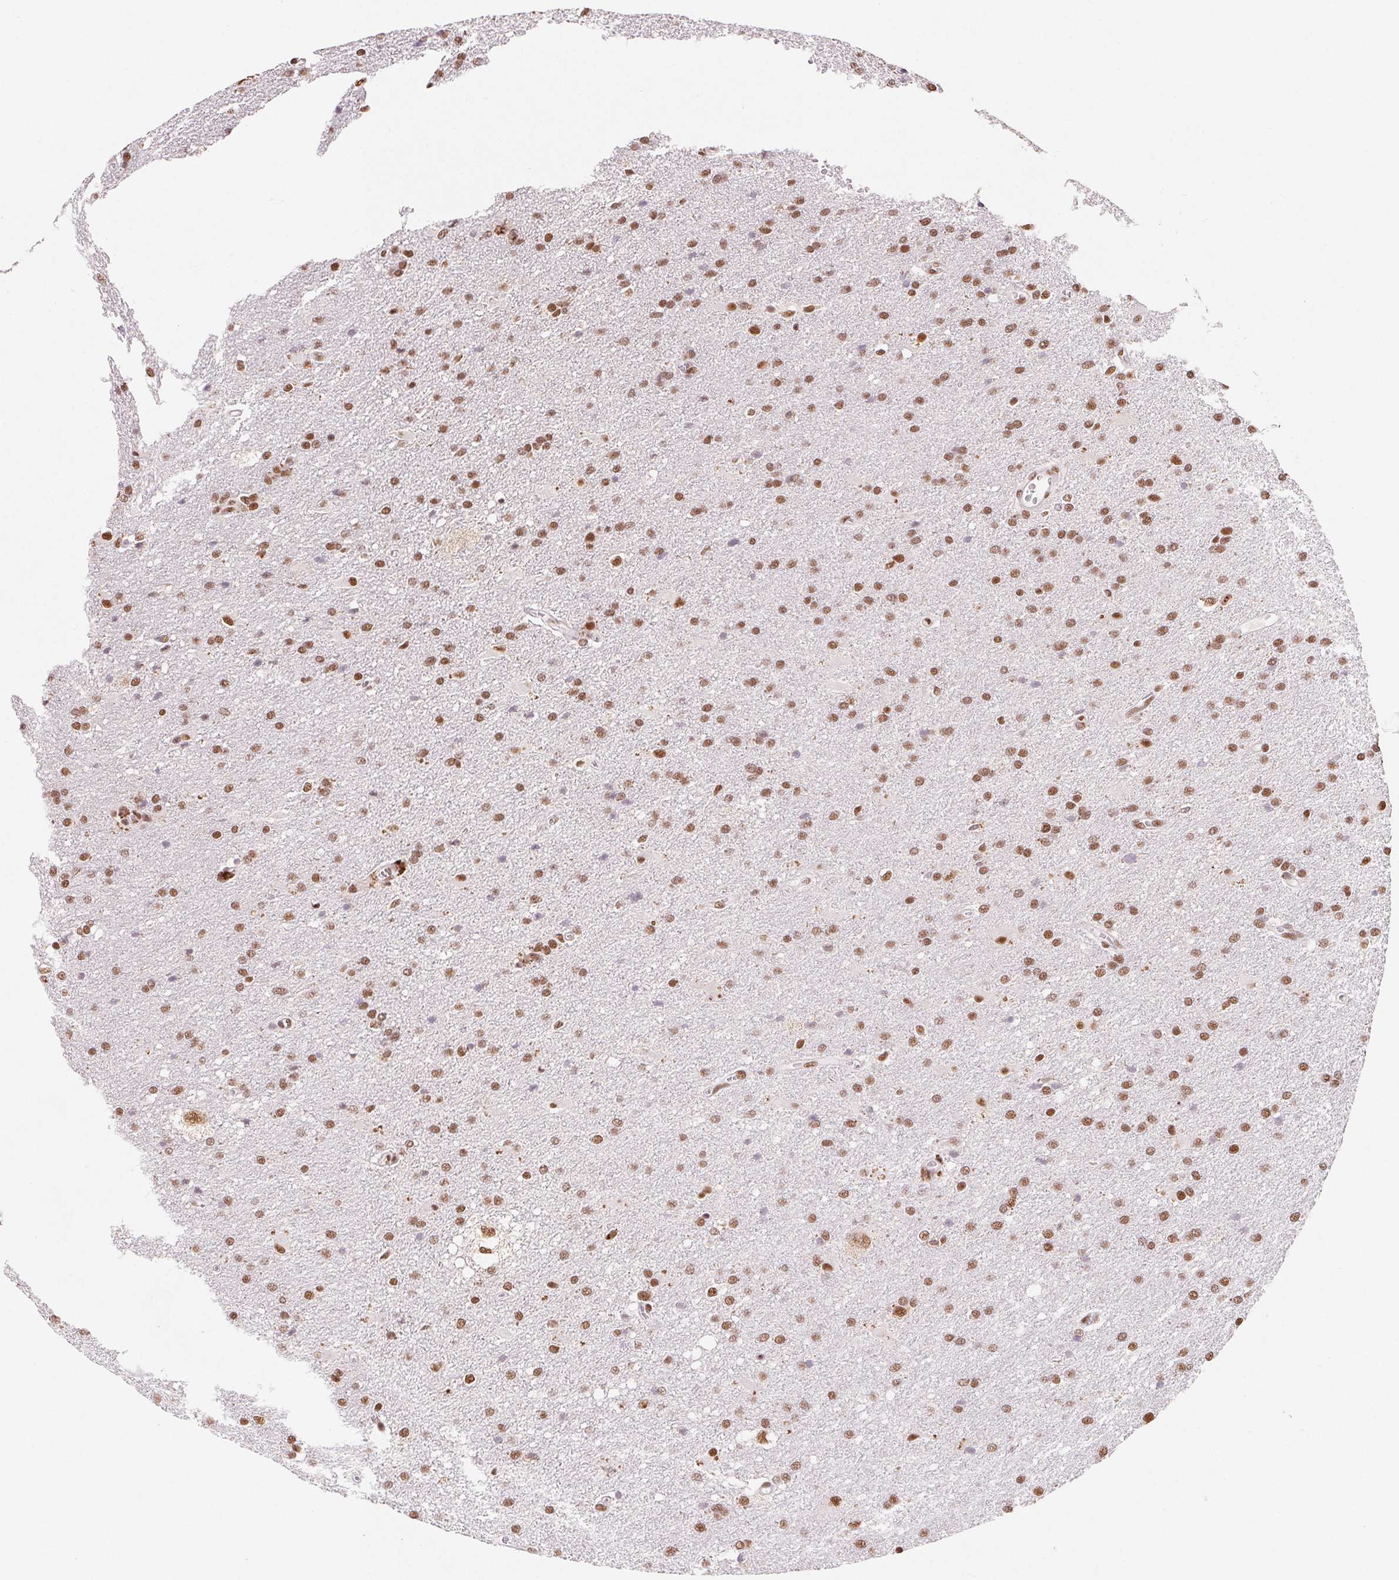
{"staining": {"intensity": "moderate", "quantity": ">75%", "location": "nuclear"}, "tissue": "glioma", "cell_type": "Tumor cells", "image_type": "cancer", "snomed": [{"axis": "morphology", "description": "Glioma, malignant, Low grade"}, {"axis": "topography", "description": "Brain"}], "caption": "Protein staining of malignant low-grade glioma tissue exhibits moderate nuclear expression in approximately >75% of tumor cells.", "gene": "SNRPG", "patient": {"sex": "male", "age": 66}}